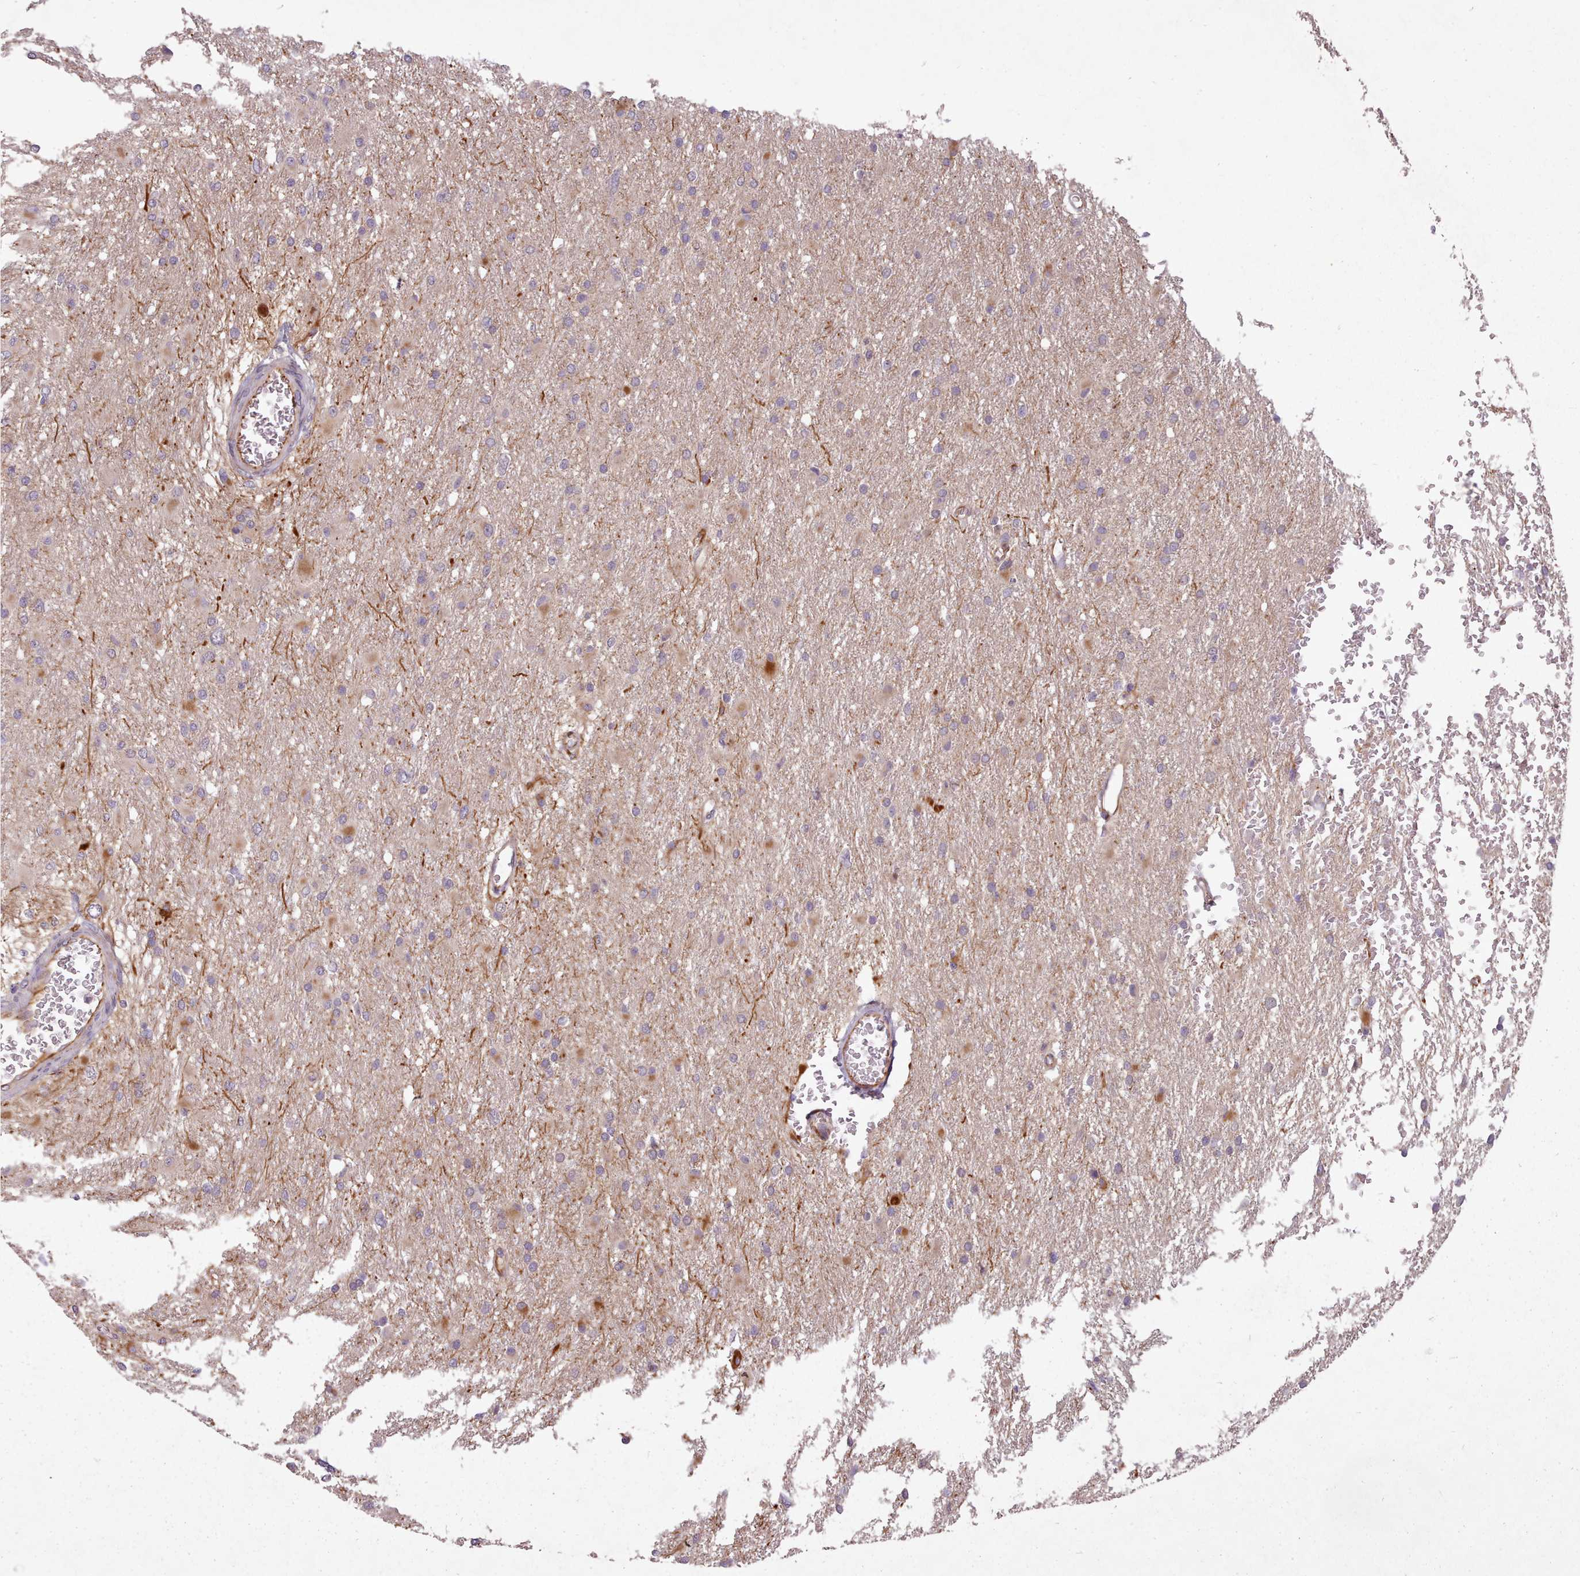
{"staining": {"intensity": "negative", "quantity": "none", "location": "none"}, "tissue": "glioma", "cell_type": "Tumor cells", "image_type": "cancer", "snomed": [{"axis": "morphology", "description": "Glioma, malignant, High grade"}, {"axis": "topography", "description": "Cerebral cortex"}], "caption": "Photomicrograph shows no protein staining in tumor cells of glioma tissue.", "gene": "GBGT1", "patient": {"sex": "female", "age": 36}}